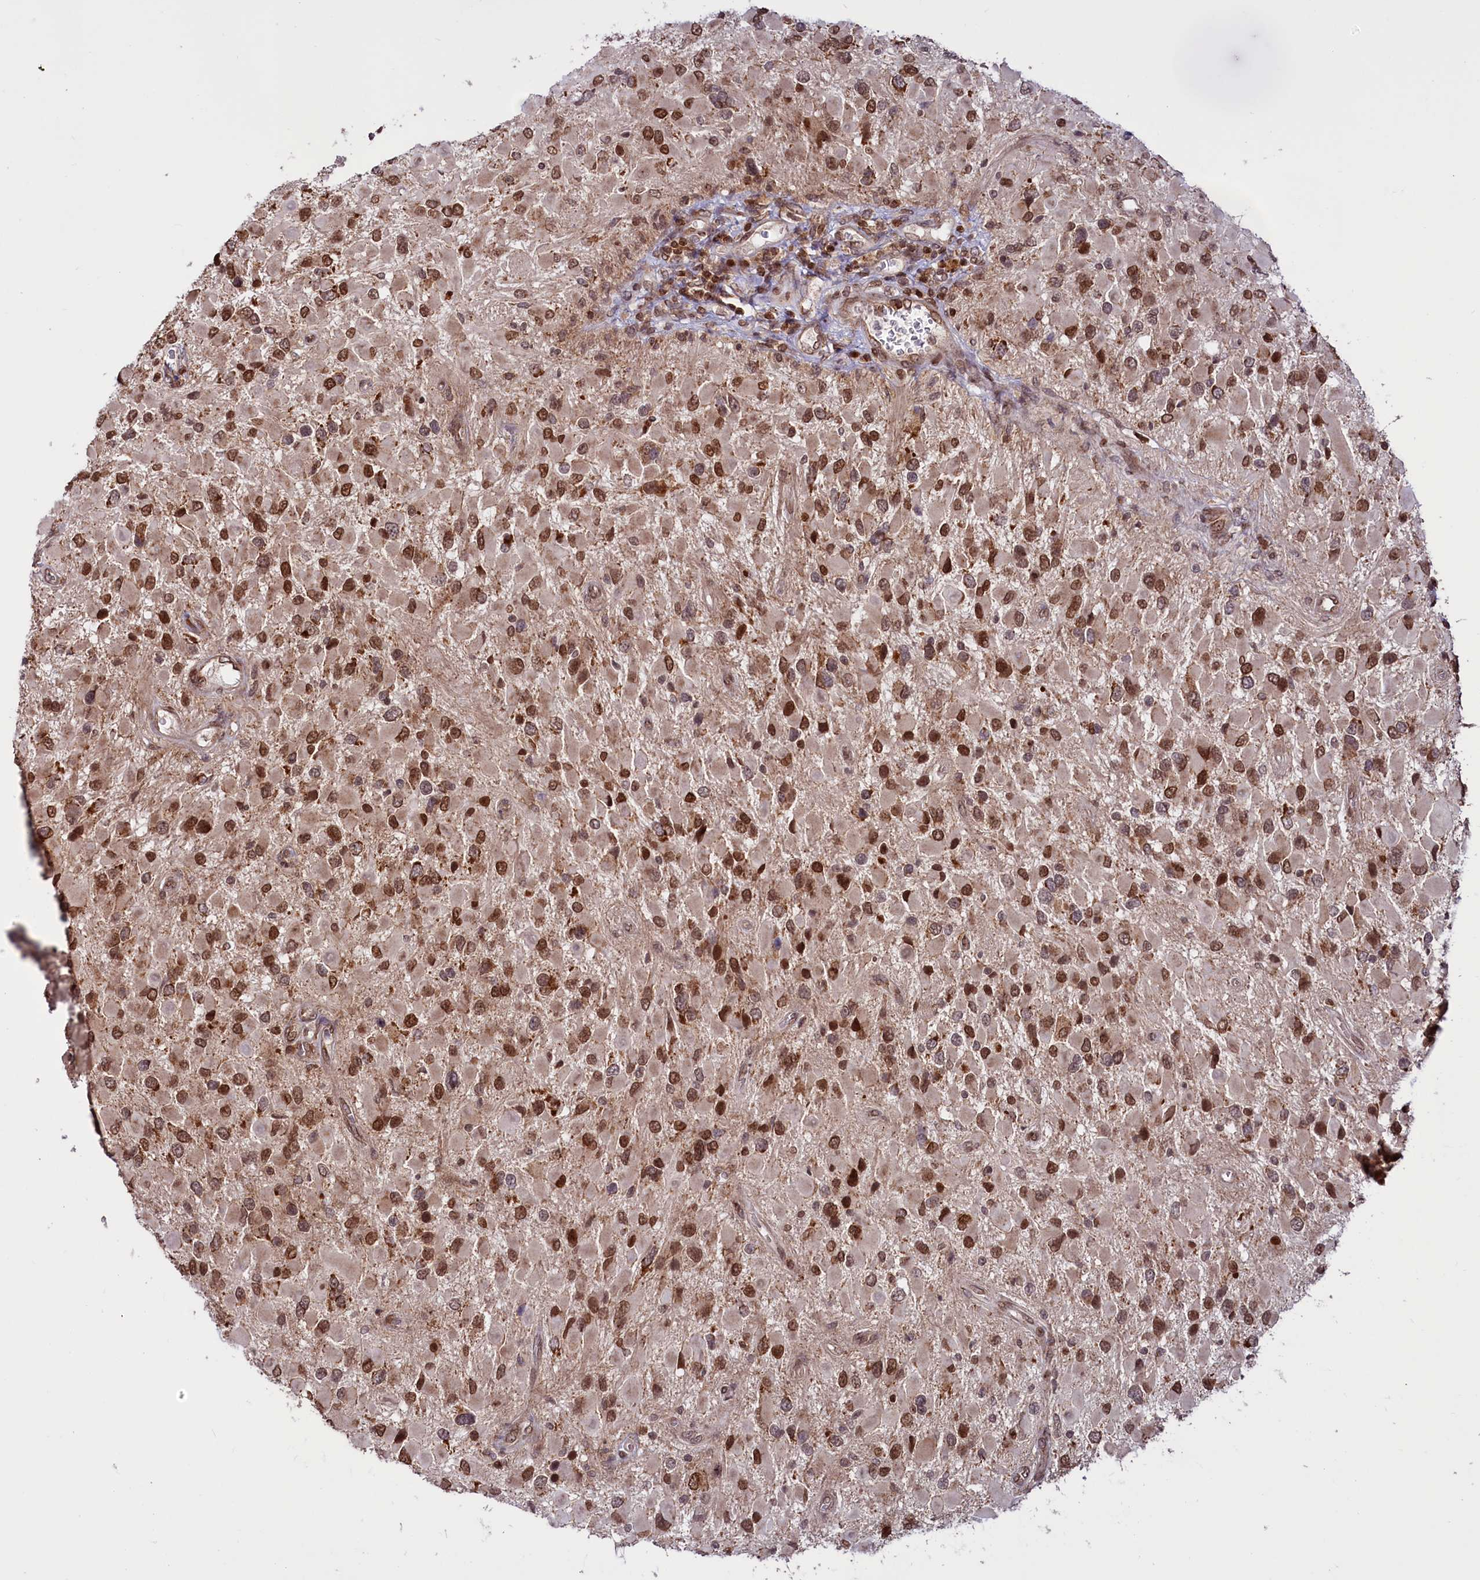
{"staining": {"intensity": "strong", "quantity": "25%-75%", "location": "nuclear"}, "tissue": "glioma", "cell_type": "Tumor cells", "image_type": "cancer", "snomed": [{"axis": "morphology", "description": "Glioma, malignant, High grade"}, {"axis": "topography", "description": "Brain"}], "caption": "Immunohistochemical staining of glioma reveals high levels of strong nuclear staining in about 25%-75% of tumor cells.", "gene": "PHC3", "patient": {"sex": "male", "age": 53}}